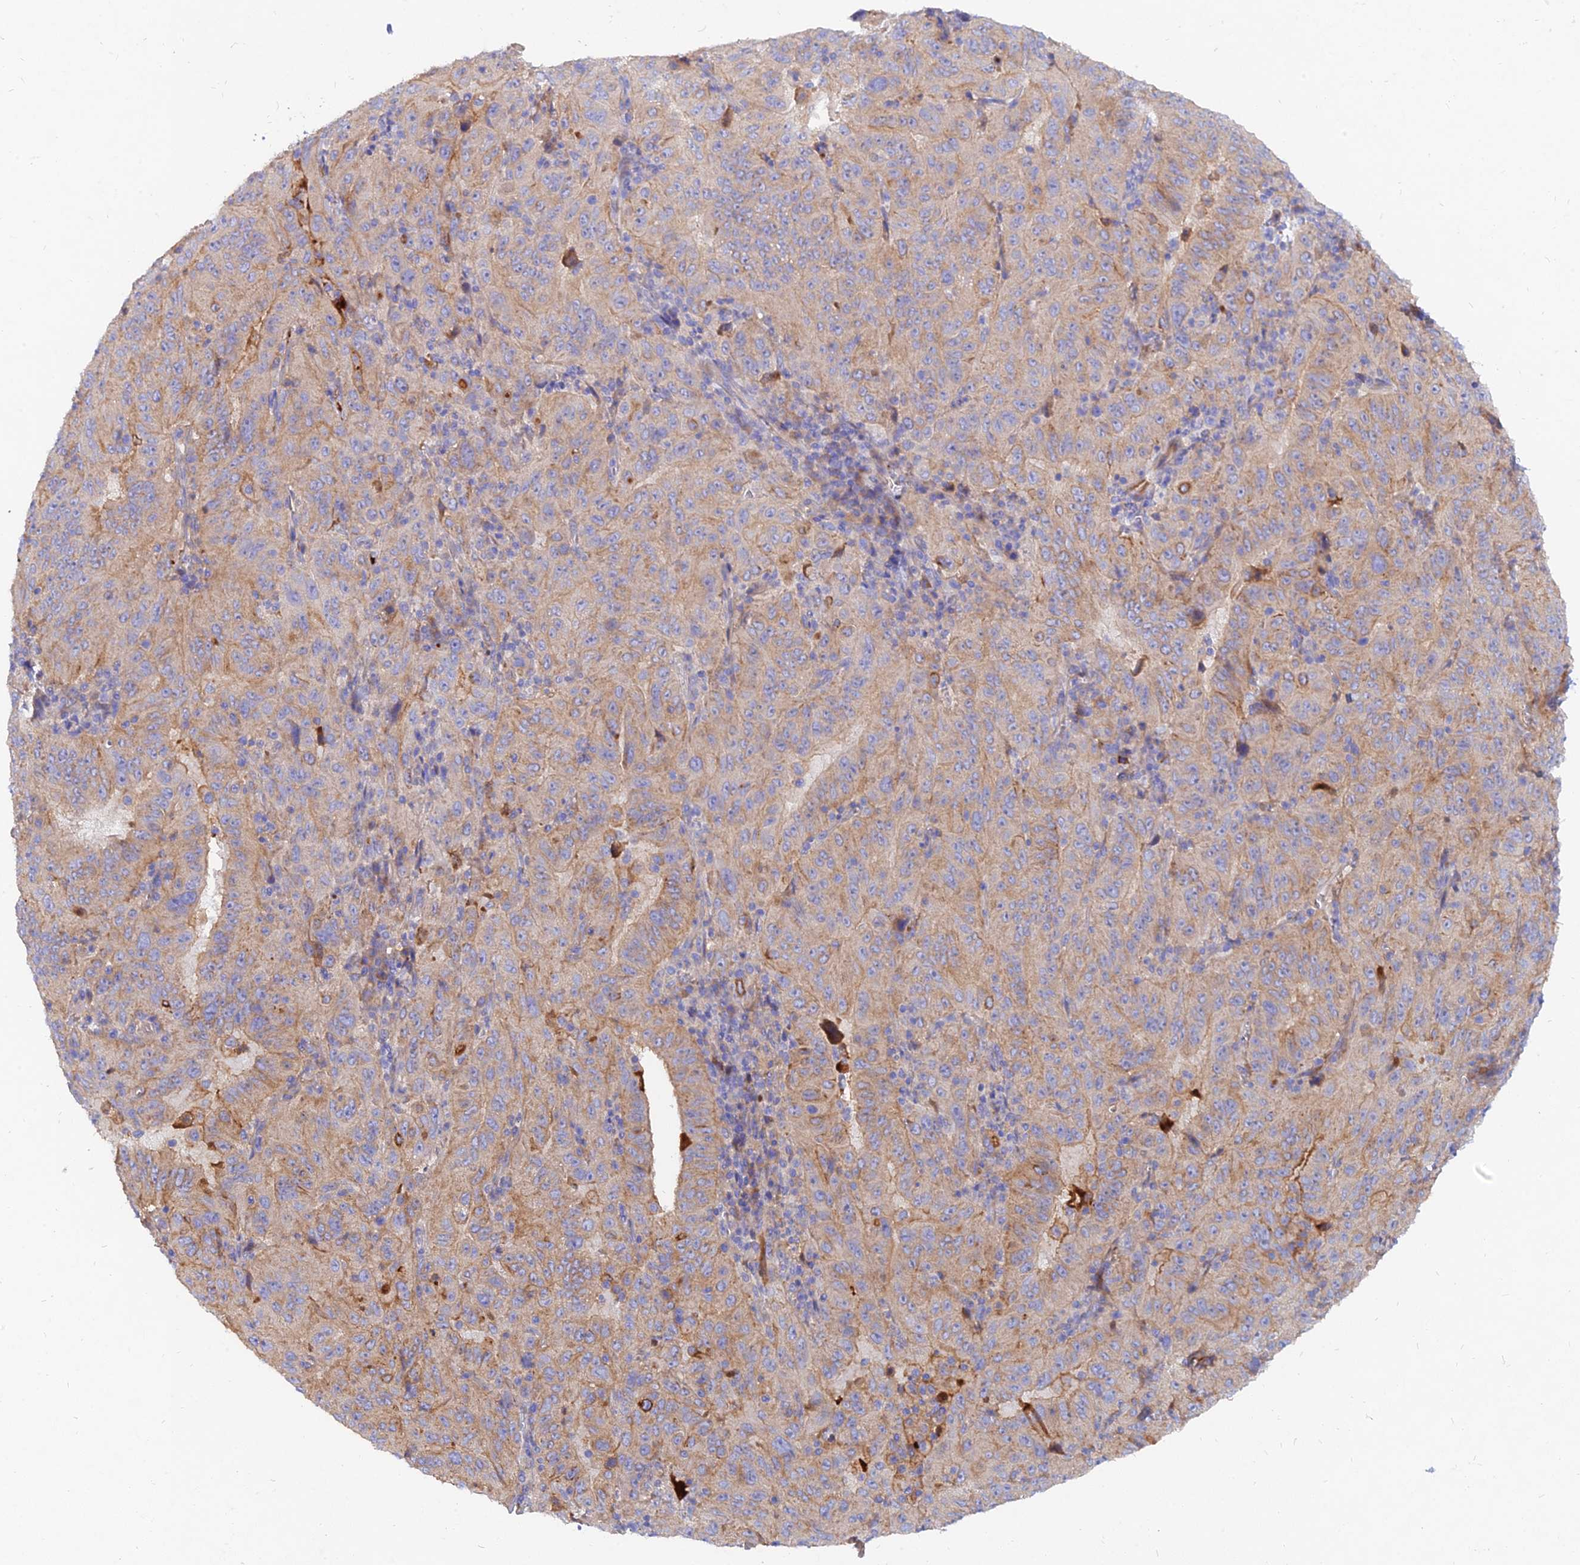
{"staining": {"intensity": "moderate", "quantity": "25%-75%", "location": "cytoplasmic/membranous"}, "tissue": "pancreatic cancer", "cell_type": "Tumor cells", "image_type": "cancer", "snomed": [{"axis": "morphology", "description": "Adenocarcinoma, NOS"}, {"axis": "topography", "description": "Pancreas"}], "caption": "Pancreatic cancer (adenocarcinoma) stained with a protein marker reveals moderate staining in tumor cells.", "gene": "MROH1", "patient": {"sex": "male", "age": 63}}